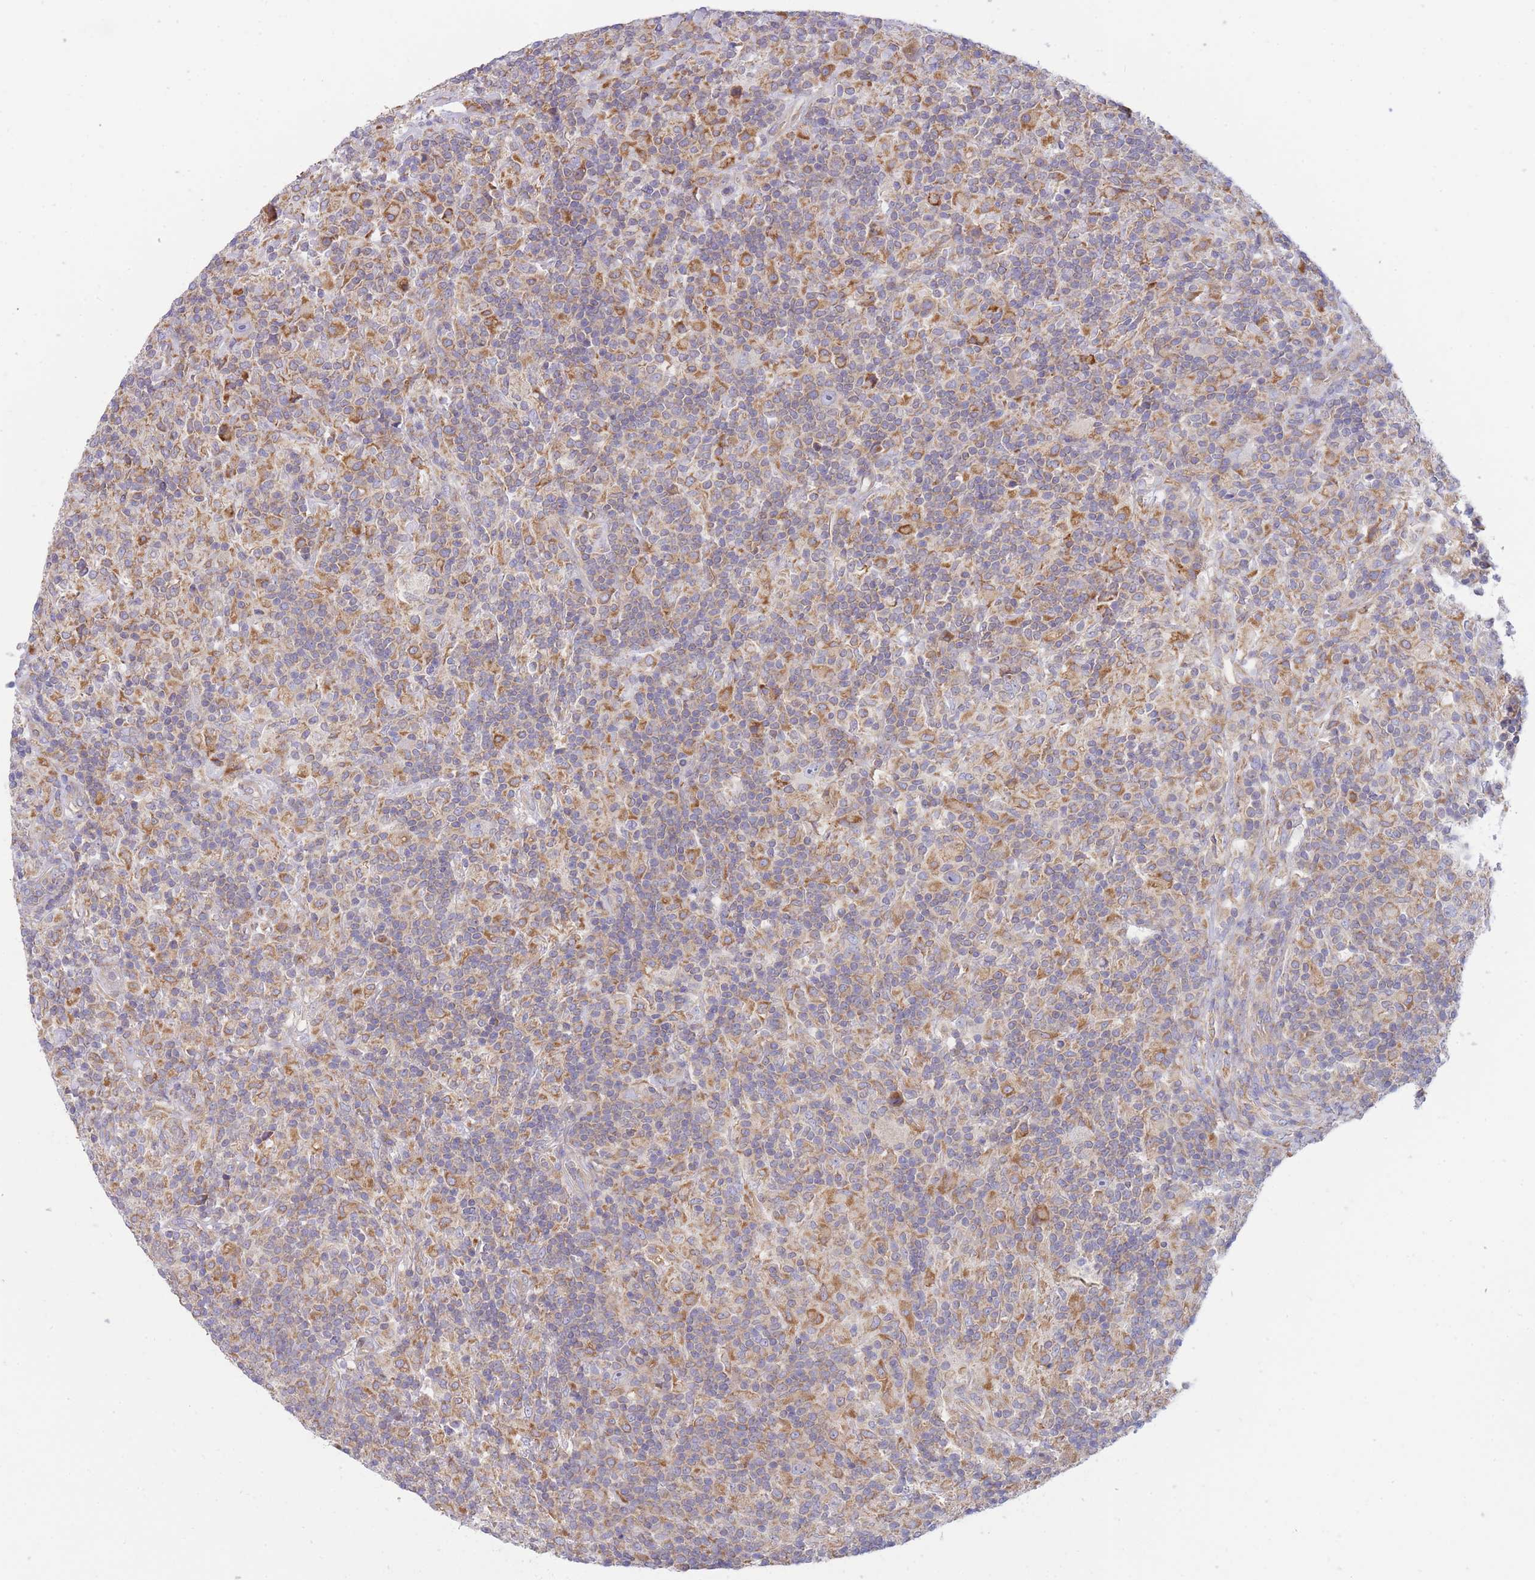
{"staining": {"intensity": "negative", "quantity": "none", "location": "none"}, "tissue": "lymphoma", "cell_type": "Tumor cells", "image_type": "cancer", "snomed": [{"axis": "morphology", "description": "Hodgkin's disease, NOS"}, {"axis": "topography", "description": "Lymph node"}], "caption": "High power microscopy photomicrograph of an immunohistochemistry (IHC) image of Hodgkin's disease, revealing no significant expression in tumor cells. The staining was performed using DAB (3,3'-diaminobenzidine) to visualize the protein expression in brown, while the nuclei were stained in blue with hematoxylin (Magnification: 20x).", "gene": "SH2B2", "patient": {"sex": "male", "age": 70}}